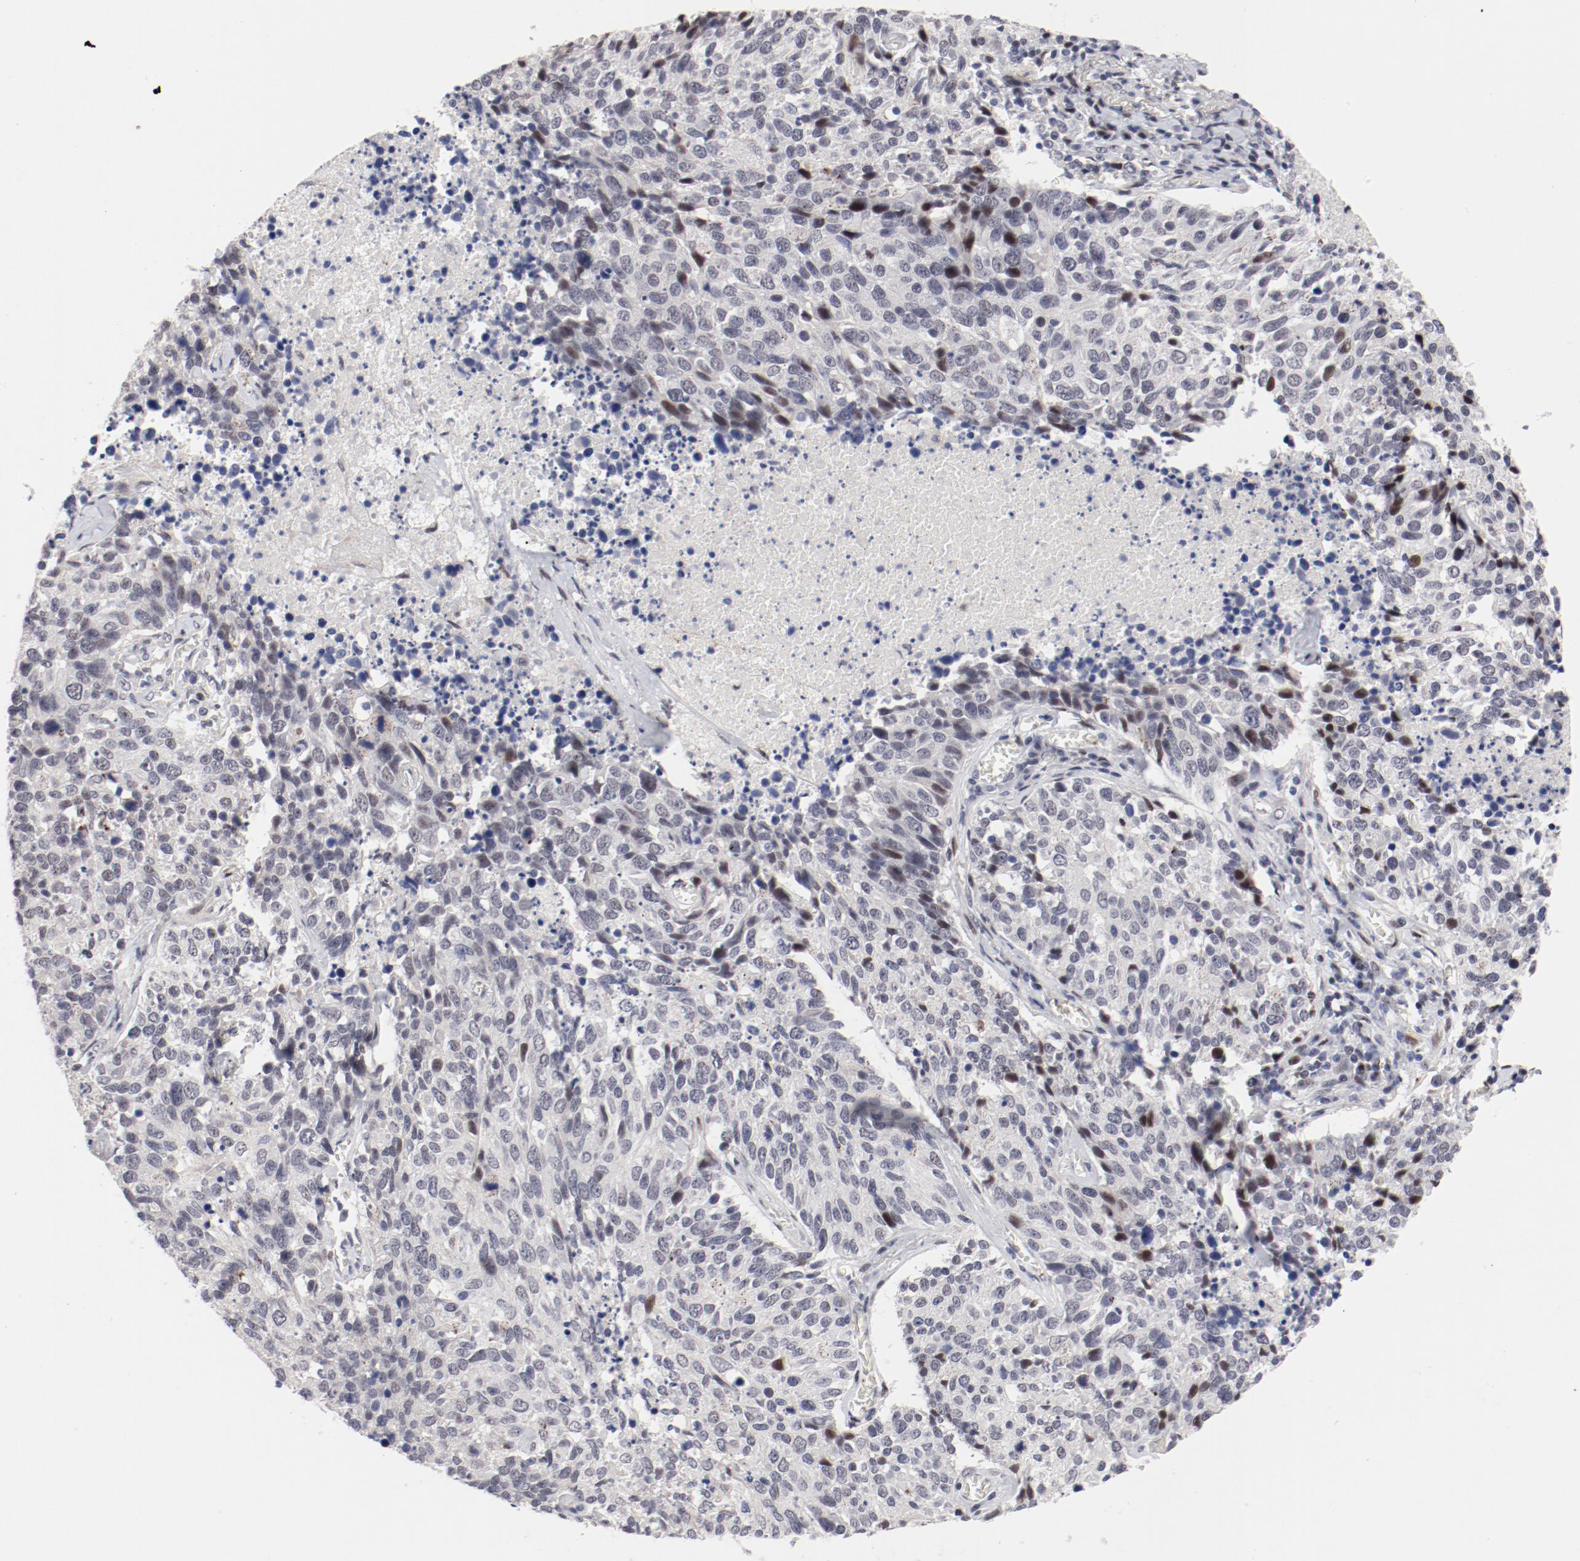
{"staining": {"intensity": "negative", "quantity": "none", "location": "none"}, "tissue": "lung cancer", "cell_type": "Tumor cells", "image_type": "cancer", "snomed": [{"axis": "morphology", "description": "Neoplasm, malignant, NOS"}, {"axis": "topography", "description": "Lung"}], "caption": "Micrograph shows no significant protein expression in tumor cells of lung cancer.", "gene": "FSCB", "patient": {"sex": "female", "age": 76}}